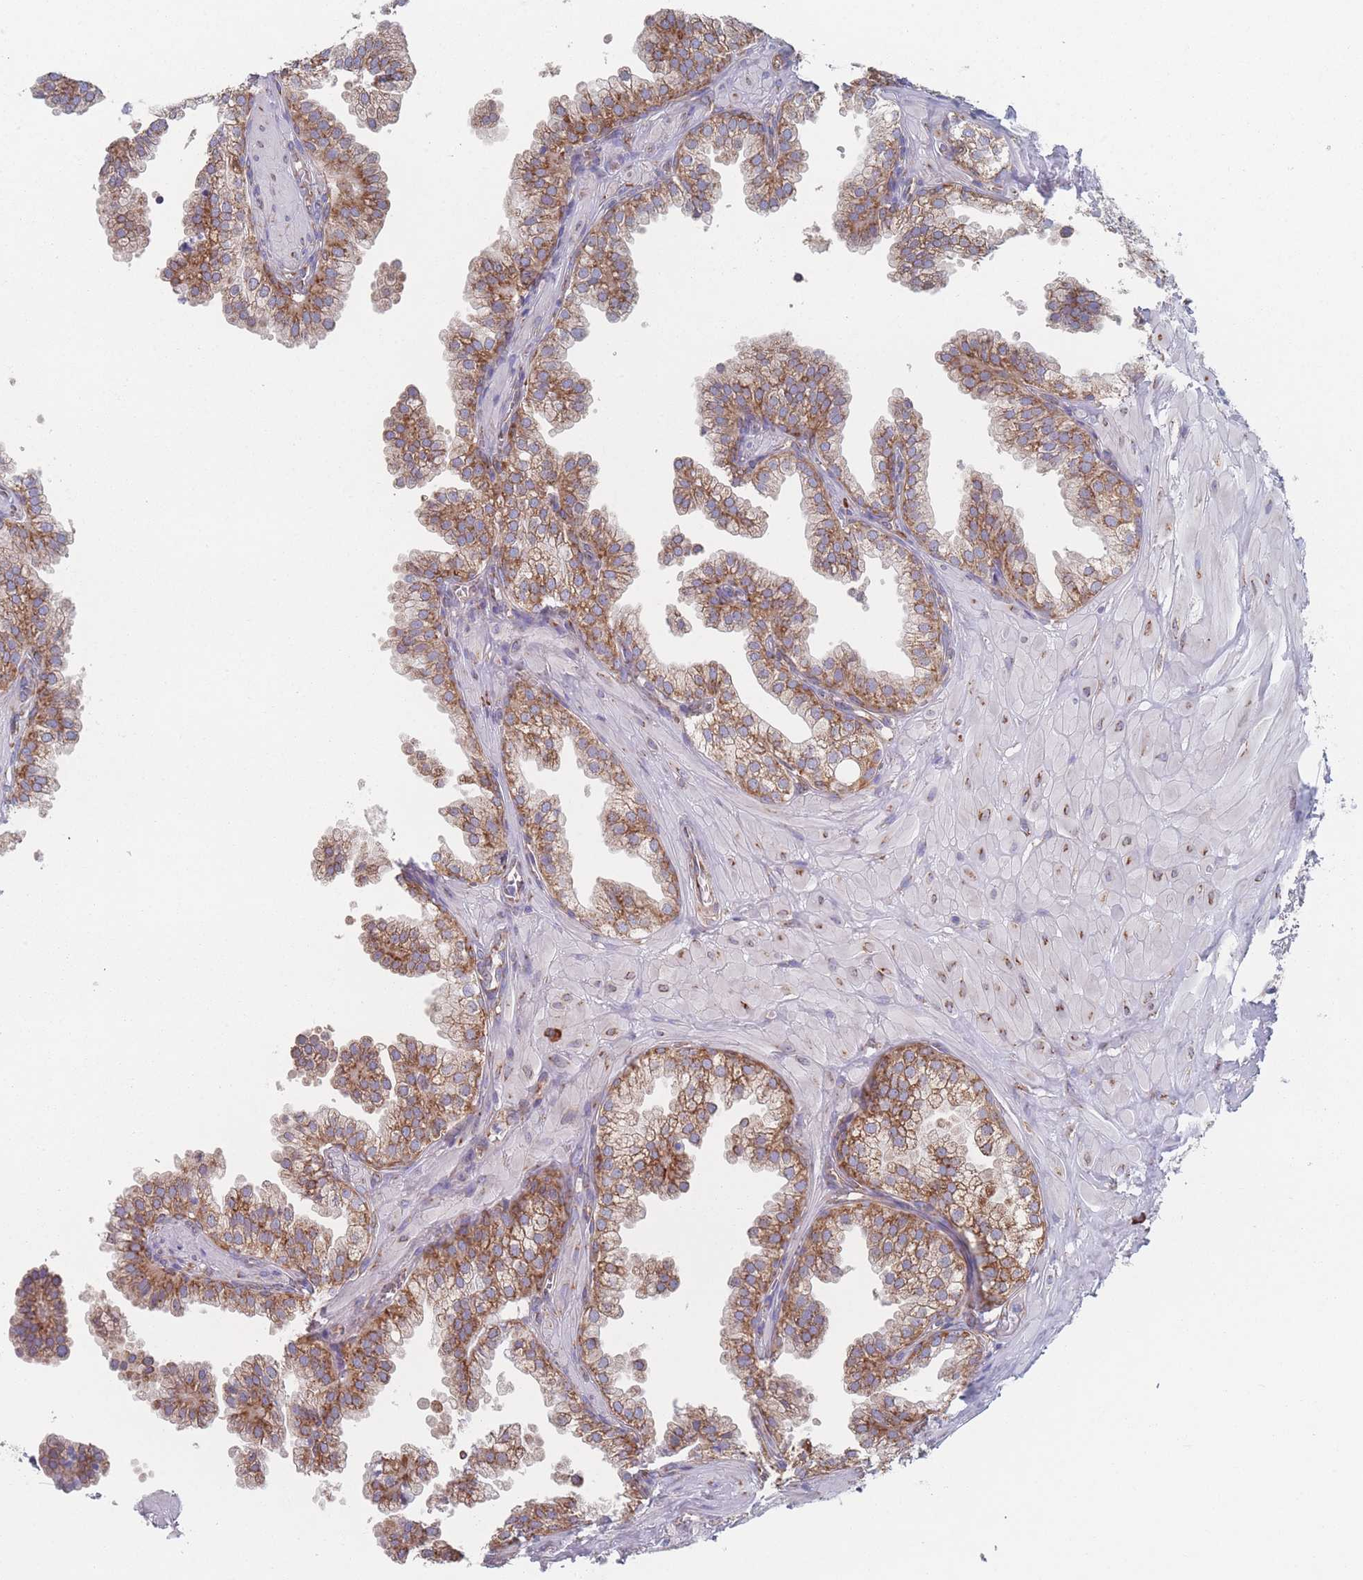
{"staining": {"intensity": "moderate", "quantity": ">75%", "location": "cytoplasmic/membranous"}, "tissue": "prostate", "cell_type": "Glandular cells", "image_type": "normal", "snomed": [{"axis": "morphology", "description": "Normal tissue, NOS"}, {"axis": "topography", "description": "Prostate"}, {"axis": "topography", "description": "Peripheral nerve tissue"}], "caption": "Immunohistochemical staining of normal human prostate displays medium levels of moderate cytoplasmic/membranous positivity in approximately >75% of glandular cells. Using DAB (3,3'-diaminobenzidine) (brown) and hematoxylin (blue) stains, captured at high magnification using brightfield microscopy.", "gene": "EEF1B2", "patient": {"sex": "male", "age": 55}}